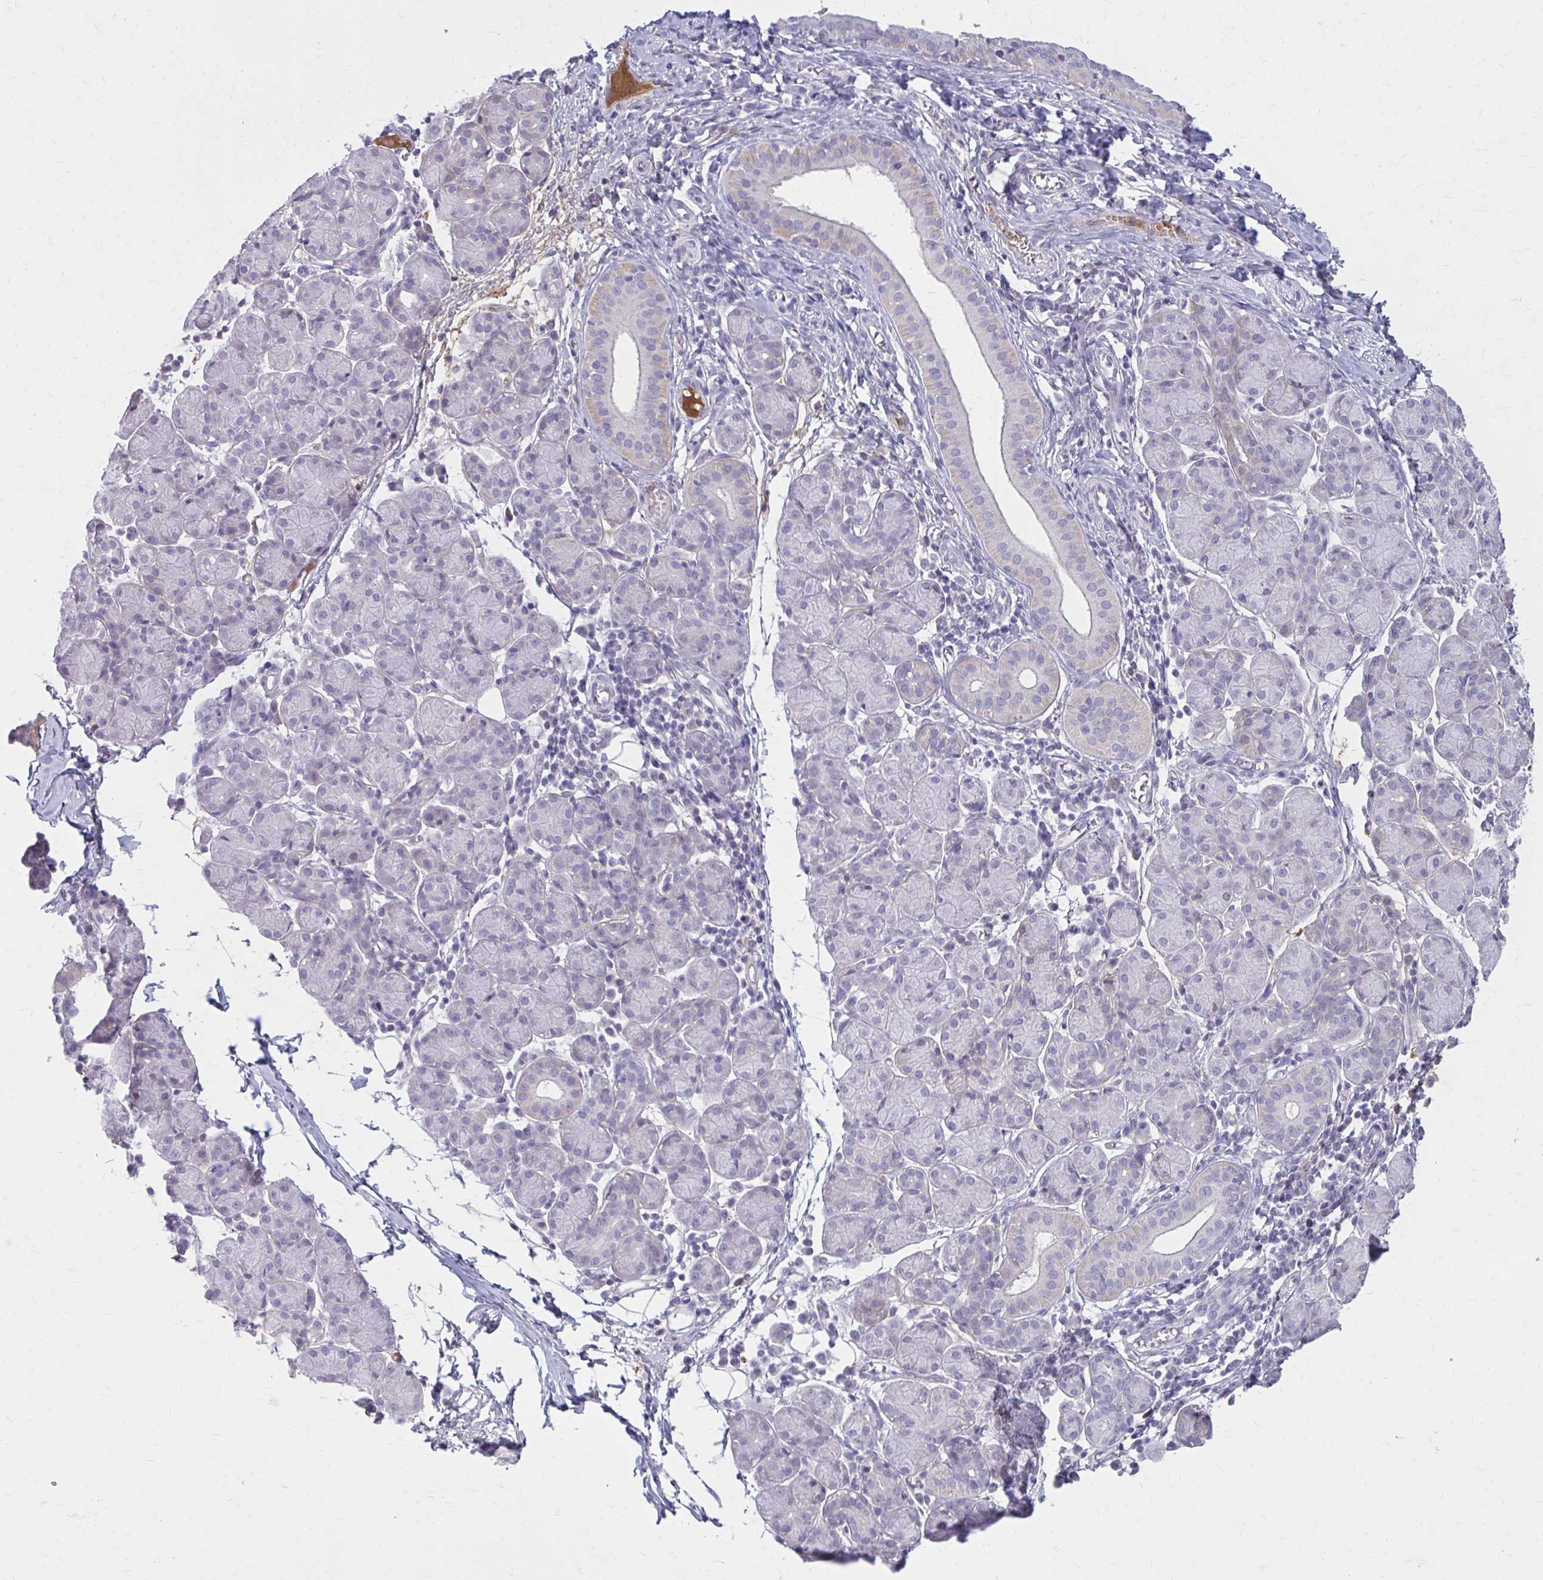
{"staining": {"intensity": "negative", "quantity": "none", "location": "none"}, "tissue": "salivary gland", "cell_type": "Glandular cells", "image_type": "normal", "snomed": [{"axis": "morphology", "description": "Normal tissue, NOS"}, {"axis": "morphology", "description": "Inflammation, NOS"}, {"axis": "topography", "description": "Lymph node"}, {"axis": "topography", "description": "Salivary gland"}], "caption": "Glandular cells are negative for brown protein staining in normal salivary gland.", "gene": "SERPIND1", "patient": {"sex": "male", "age": 3}}